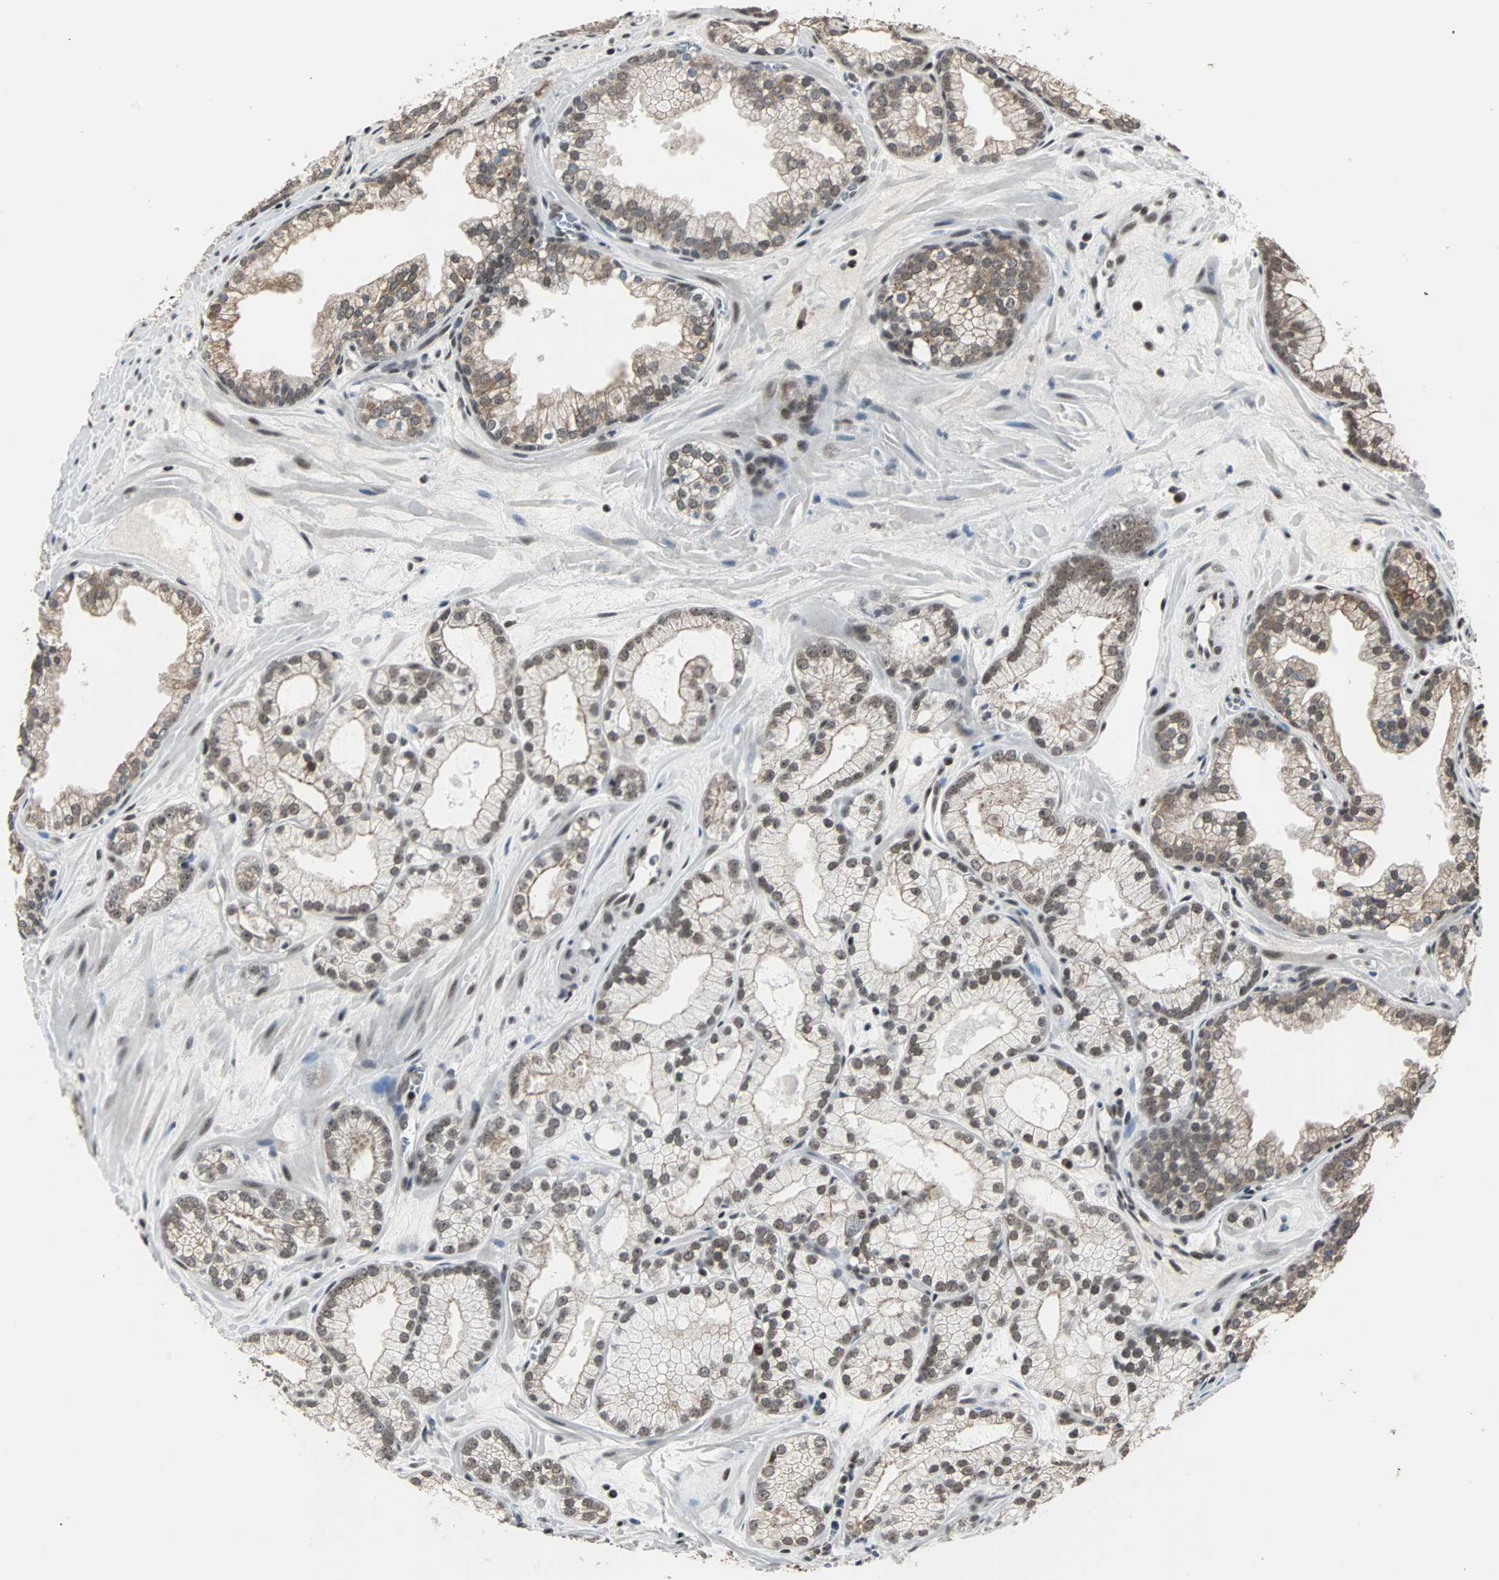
{"staining": {"intensity": "moderate", "quantity": ">75%", "location": "nuclear"}, "tissue": "prostate cancer", "cell_type": "Tumor cells", "image_type": "cancer", "snomed": [{"axis": "morphology", "description": "Adenocarcinoma, Low grade"}, {"axis": "topography", "description": "Prostate"}], "caption": "Moderate nuclear protein staining is identified in approximately >75% of tumor cells in prostate low-grade adenocarcinoma.", "gene": "TERF2IP", "patient": {"sex": "male", "age": 57}}